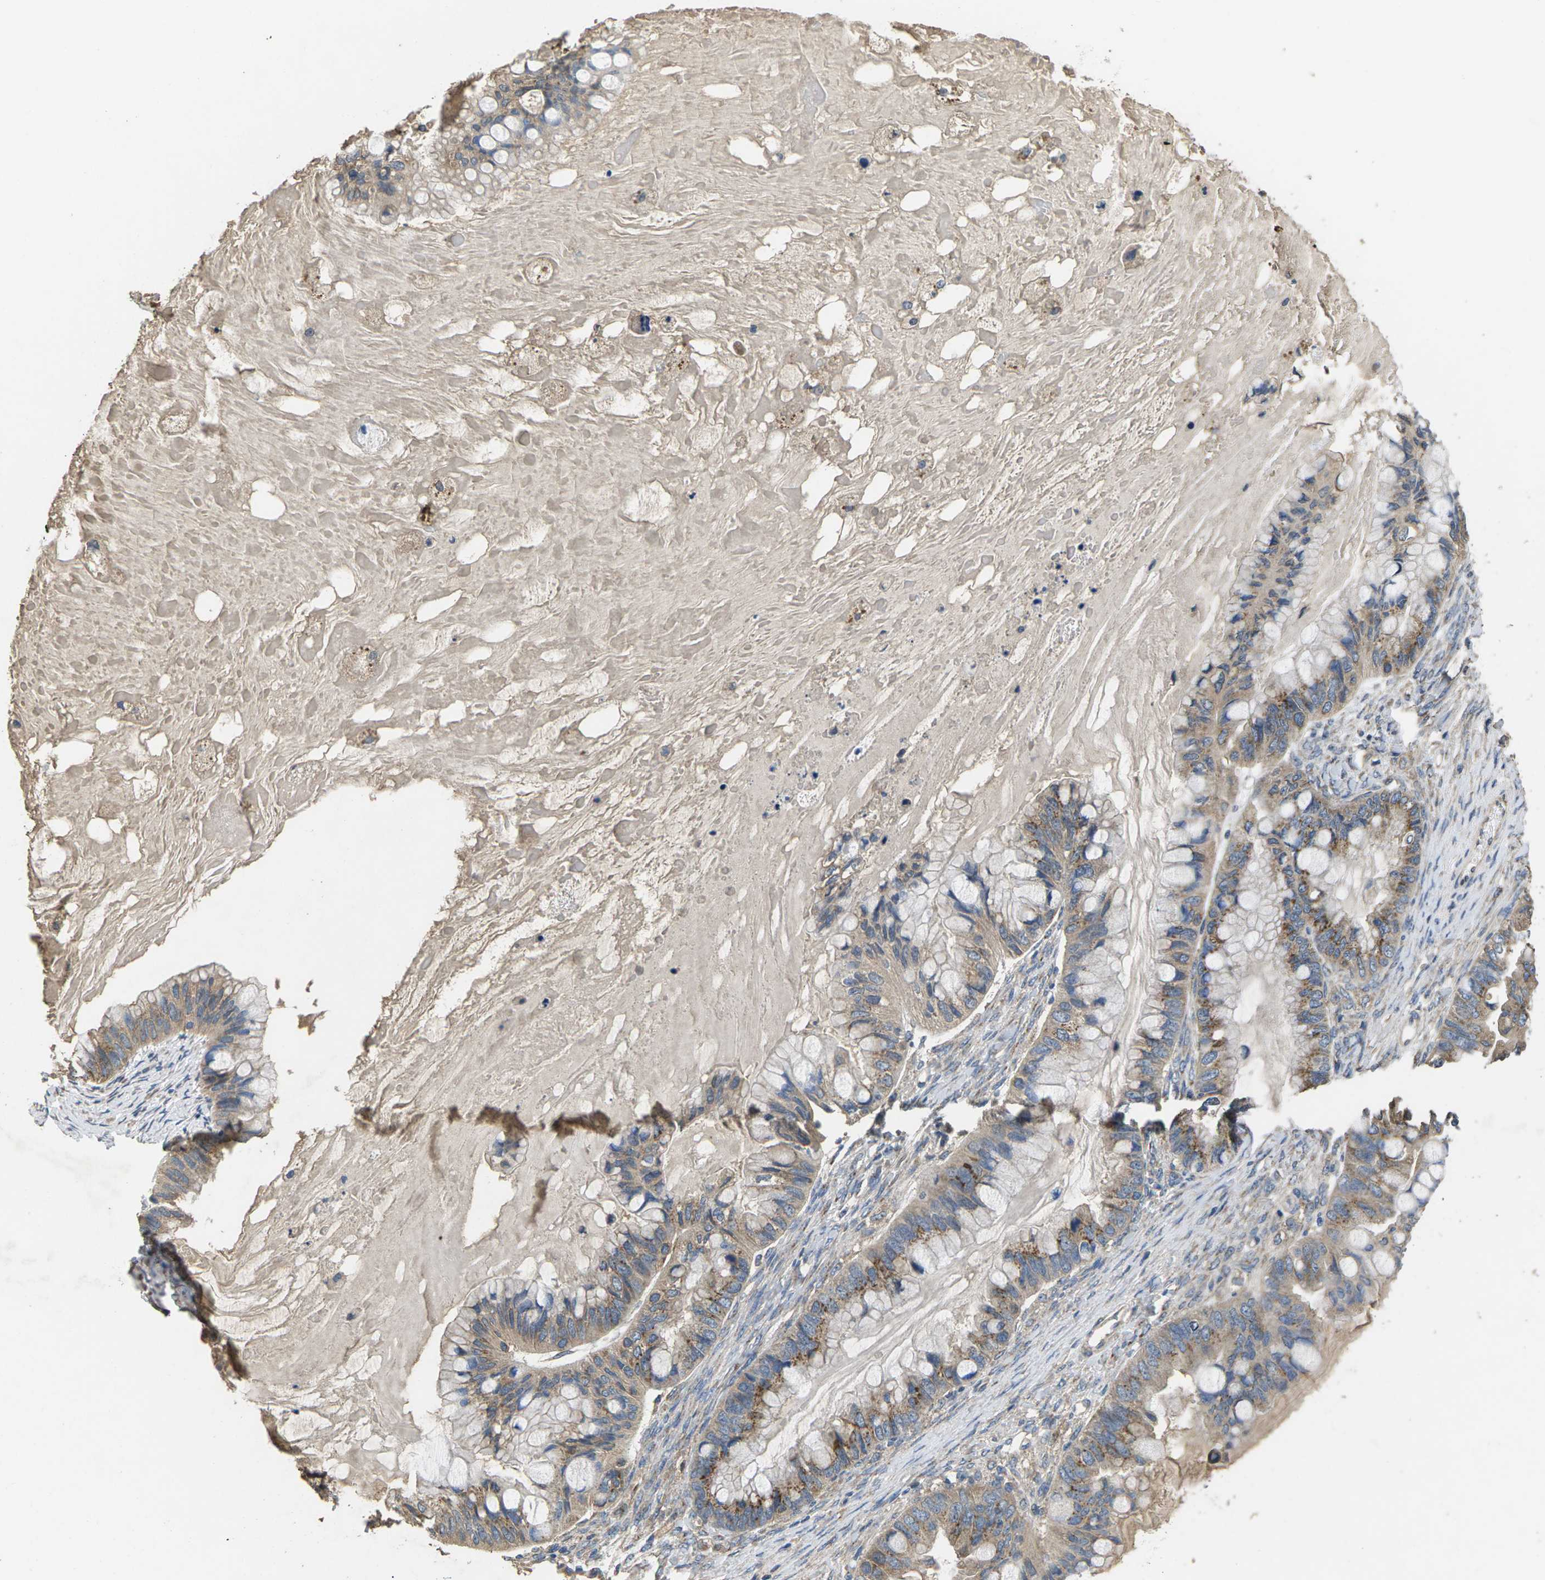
{"staining": {"intensity": "weak", "quantity": "25%-75%", "location": "cytoplasmic/membranous"}, "tissue": "ovarian cancer", "cell_type": "Tumor cells", "image_type": "cancer", "snomed": [{"axis": "morphology", "description": "Cystadenocarcinoma, mucinous, NOS"}, {"axis": "topography", "description": "Ovary"}], "caption": "Ovarian cancer stained with a protein marker reveals weak staining in tumor cells.", "gene": "B4GAT1", "patient": {"sex": "female", "age": 80}}